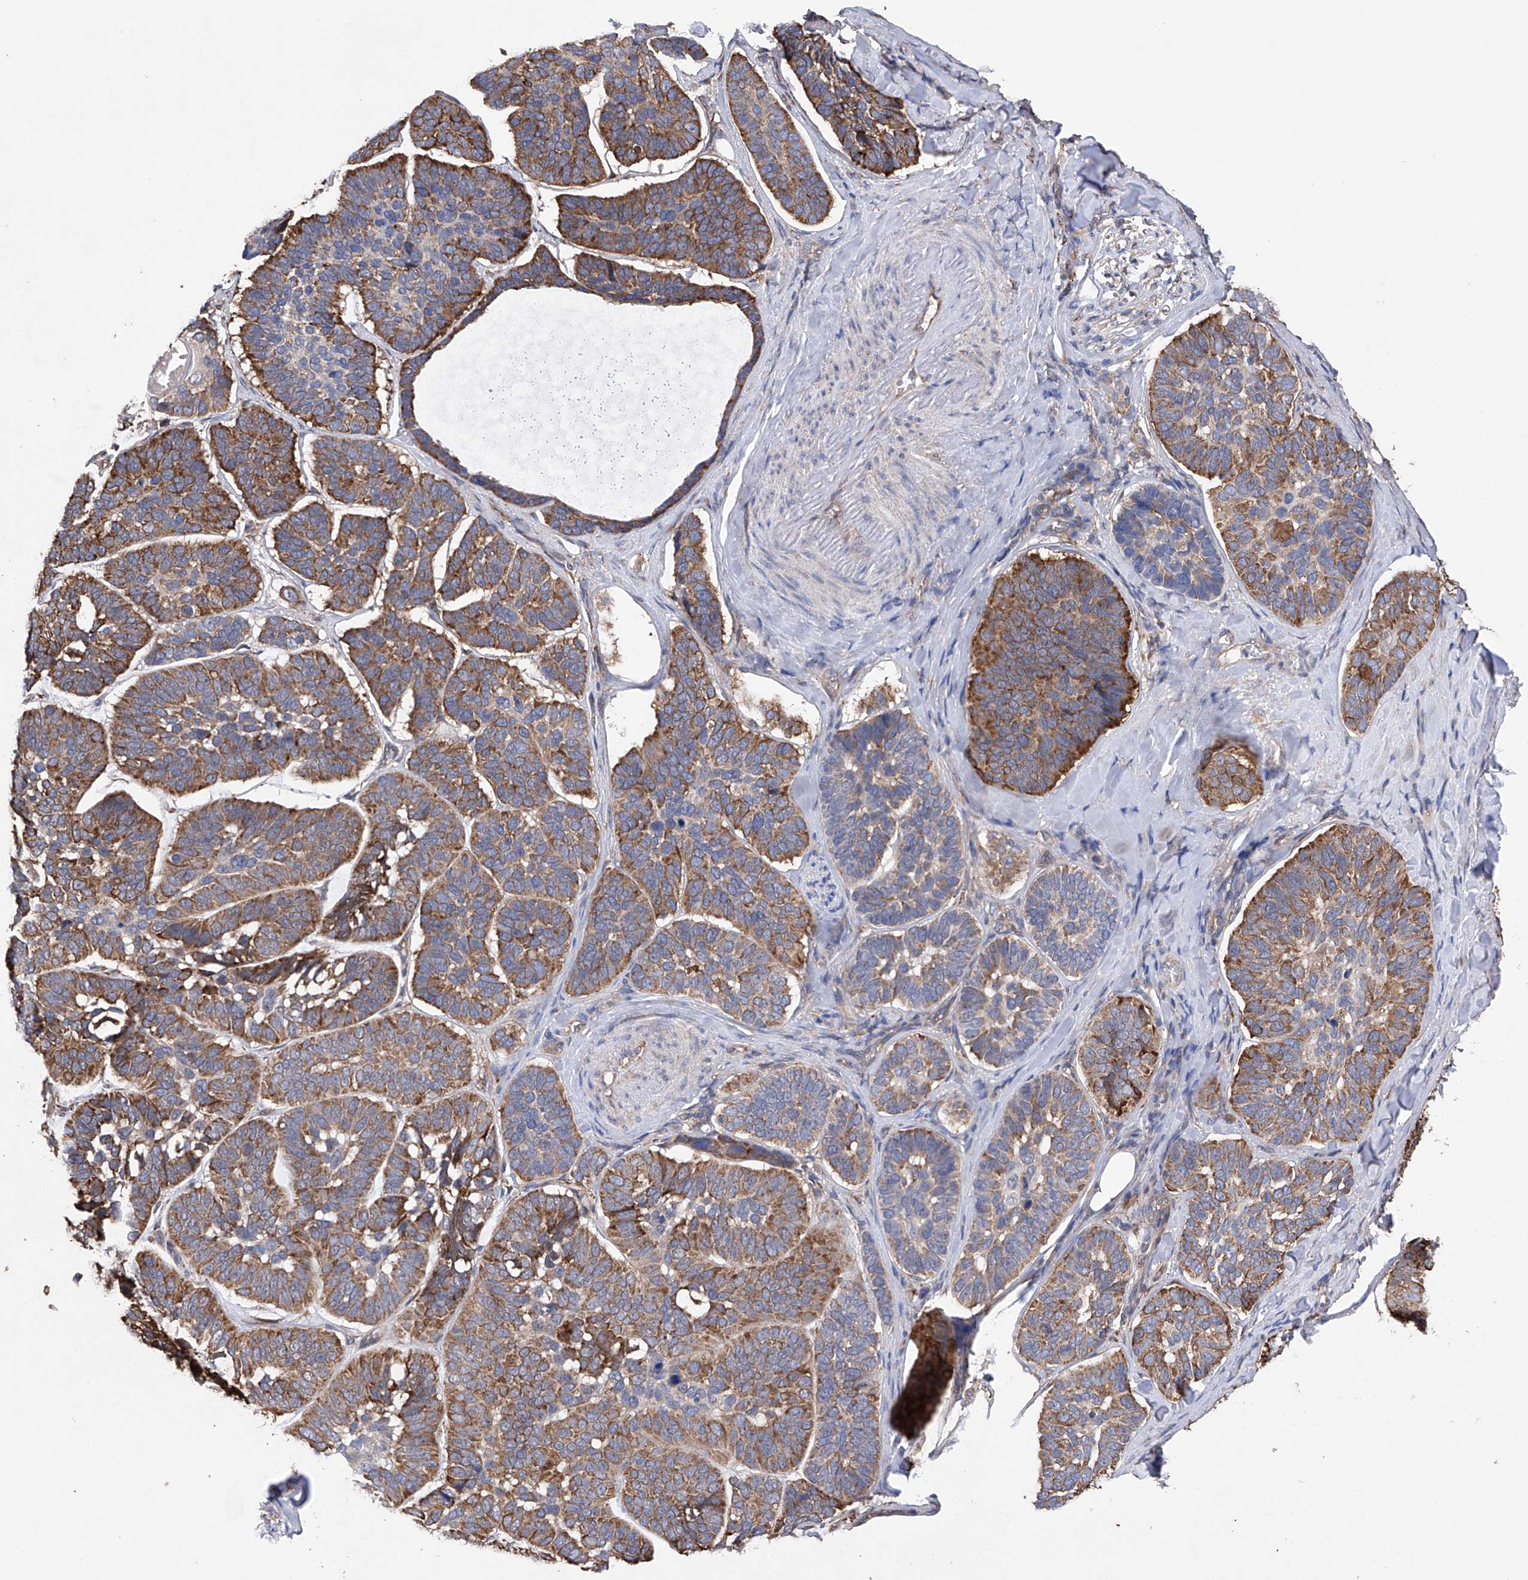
{"staining": {"intensity": "moderate", "quantity": ">75%", "location": "cytoplasmic/membranous"}, "tissue": "skin cancer", "cell_type": "Tumor cells", "image_type": "cancer", "snomed": [{"axis": "morphology", "description": "Basal cell carcinoma"}, {"axis": "topography", "description": "Skin"}], "caption": "Immunohistochemistry (IHC) (DAB (3,3'-diaminobenzidine)) staining of basal cell carcinoma (skin) demonstrates moderate cytoplasmic/membranous protein expression in approximately >75% of tumor cells. The protein is shown in brown color, while the nuclei are stained blue.", "gene": "DNAH8", "patient": {"sex": "male", "age": 62}}